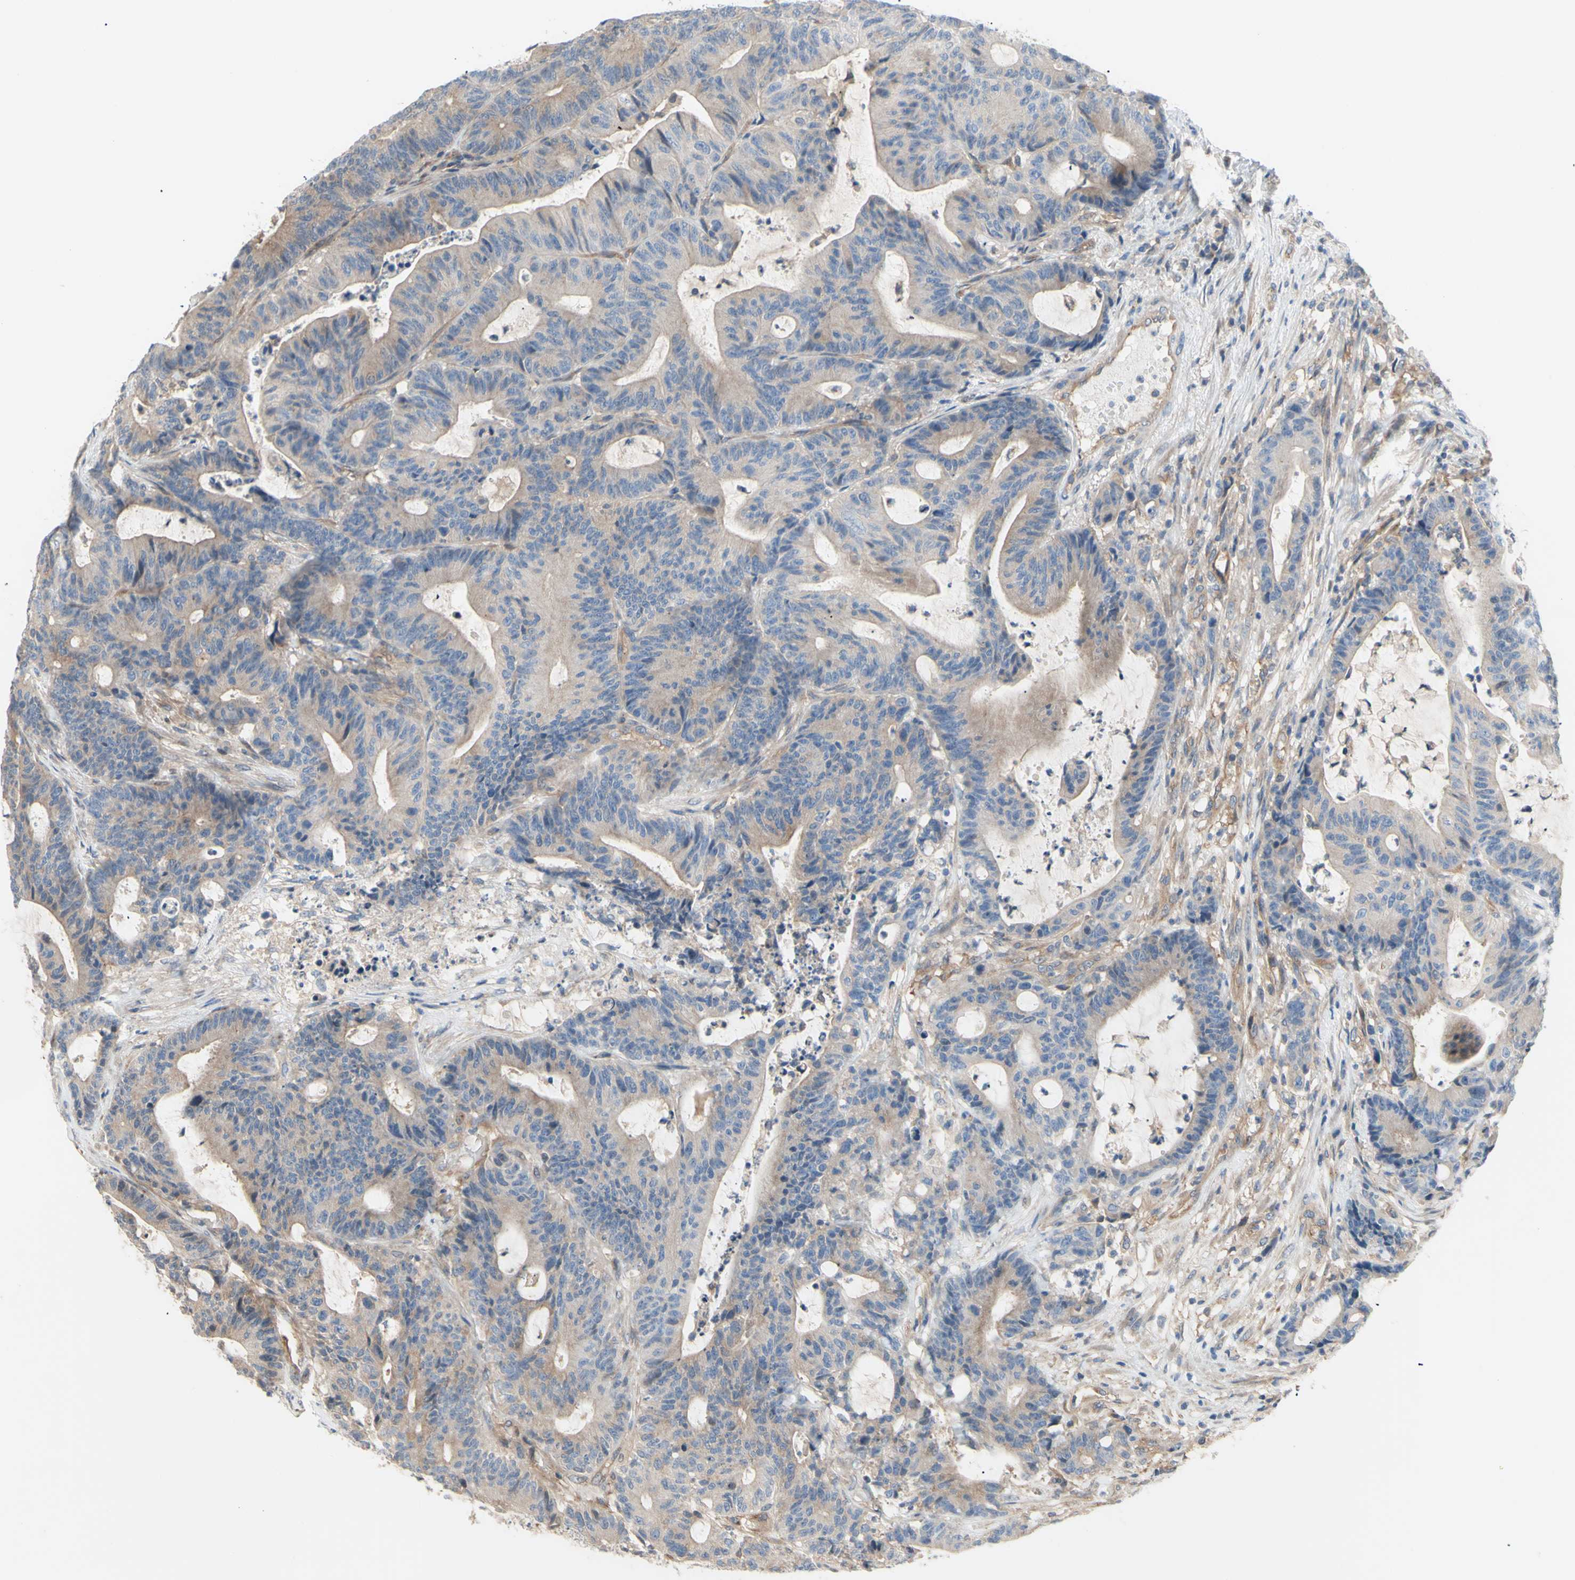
{"staining": {"intensity": "weak", "quantity": ">75%", "location": "cytoplasmic/membranous"}, "tissue": "colorectal cancer", "cell_type": "Tumor cells", "image_type": "cancer", "snomed": [{"axis": "morphology", "description": "Adenocarcinoma, NOS"}, {"axis": "topography", "description": "Colon"}], "caption": "An image of human colorectal cancer stained for a protein displays weak cytoplasmic/membranous brown staining in tumor cells. The protein is stained brown, and the nuclei are stained in blue (DAB (3,3'-diaminobenzidine) IHC with brightfield microscopy, high magnification).", "gene": "DYNLRB1", "patient": {"sex": "female", "age": 84}}